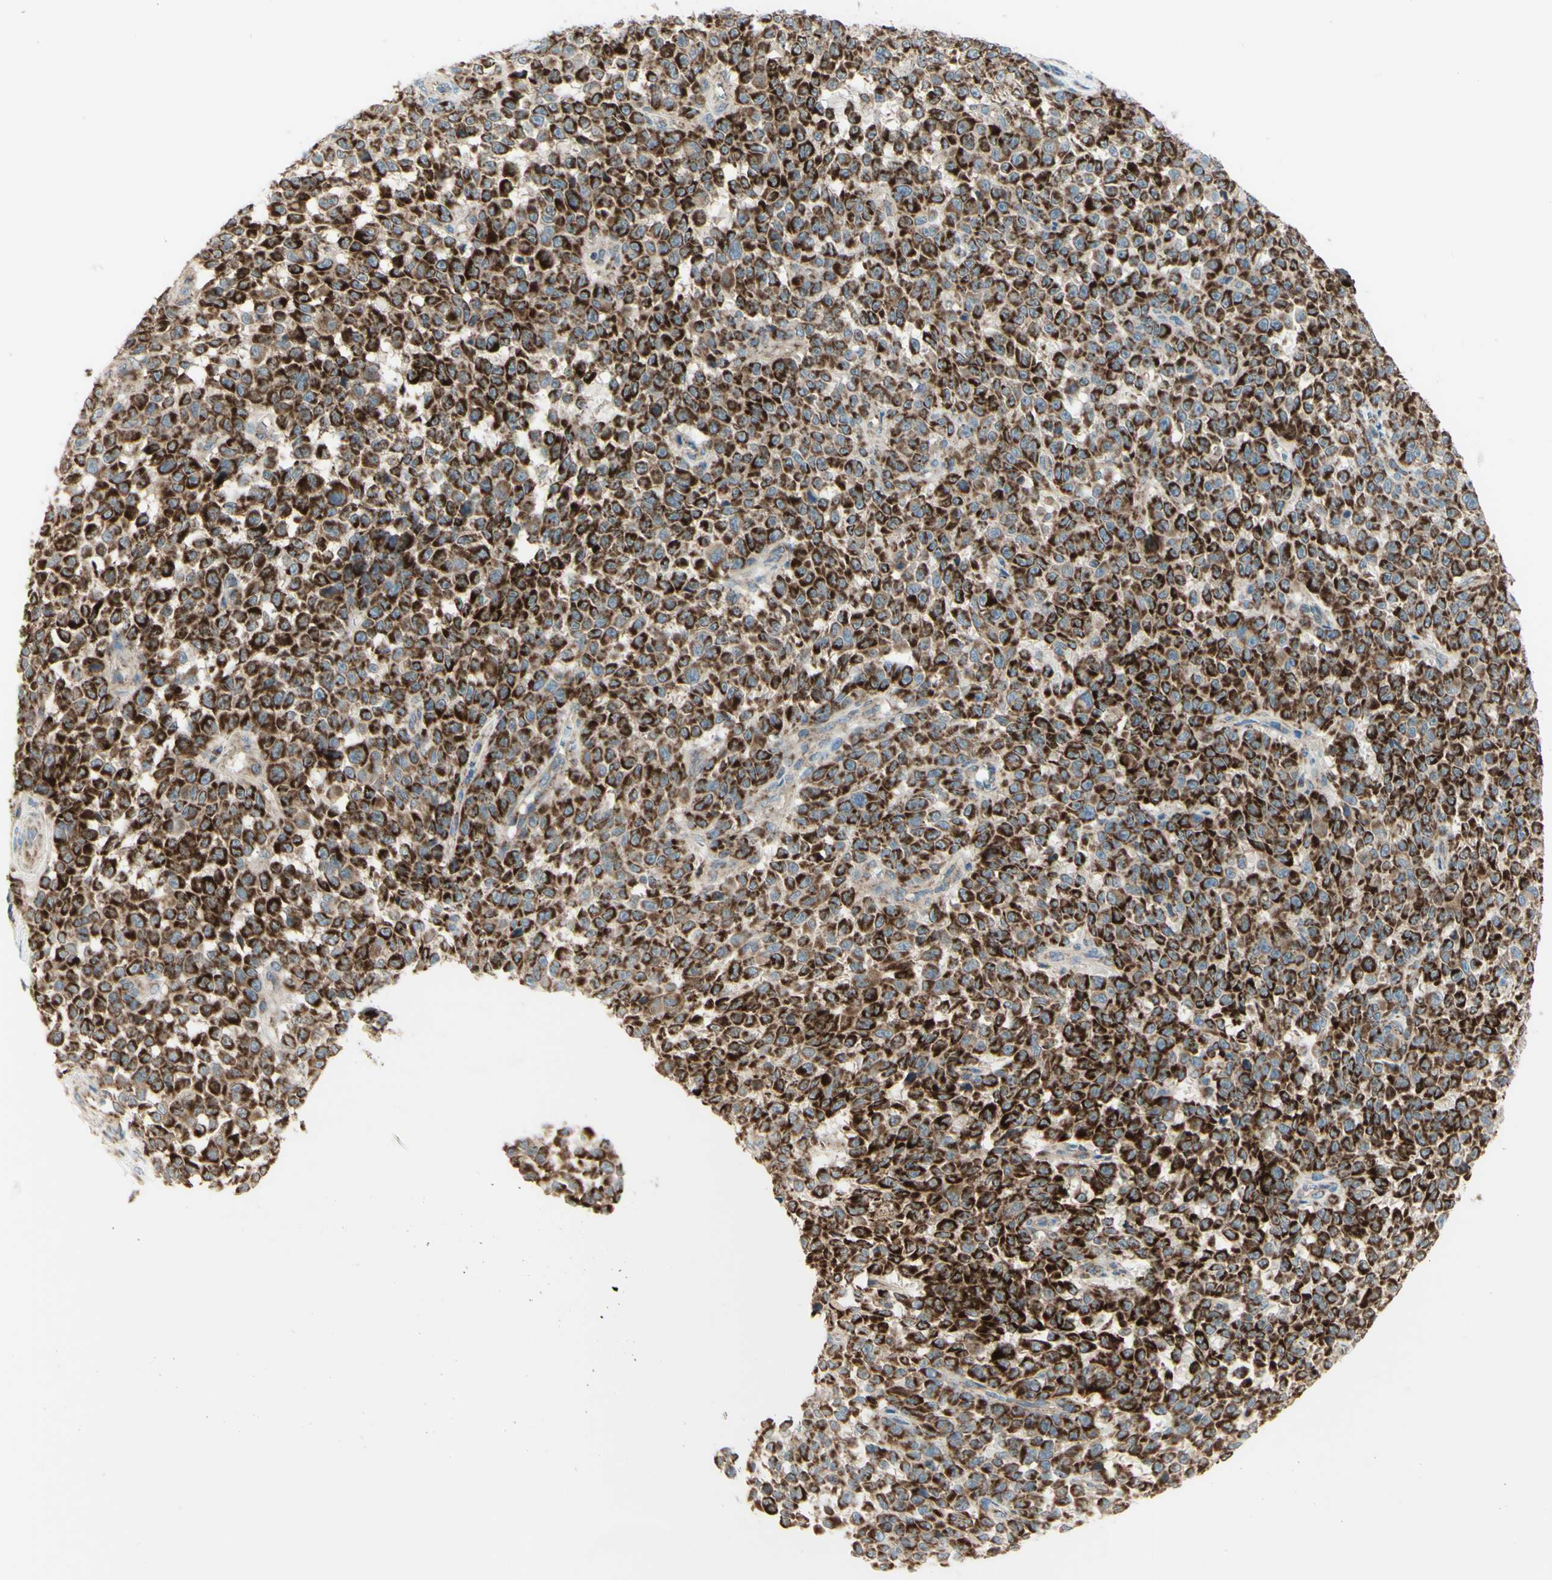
{"staining": {"intensity": "strong", "quantity": ">75%", "location": "cytoplasmic/membranous"}, "tissue": "melanoma", "cell_type": "Tumor cells", "image_type": "cancer", "snomed": [{"axis": "morphology", "description": "Malignant melanoma, NOS"}, {"axis": "topography", "description": "Skin"}], "caption": "Brown immunohistochemical staining in human malignant melanoma demonstrates strong cytoplasmic/membranous staining in about >75% of tumor cells.", "gene": "ARMC10", "patient": {"sex": "female", "age": 82}}